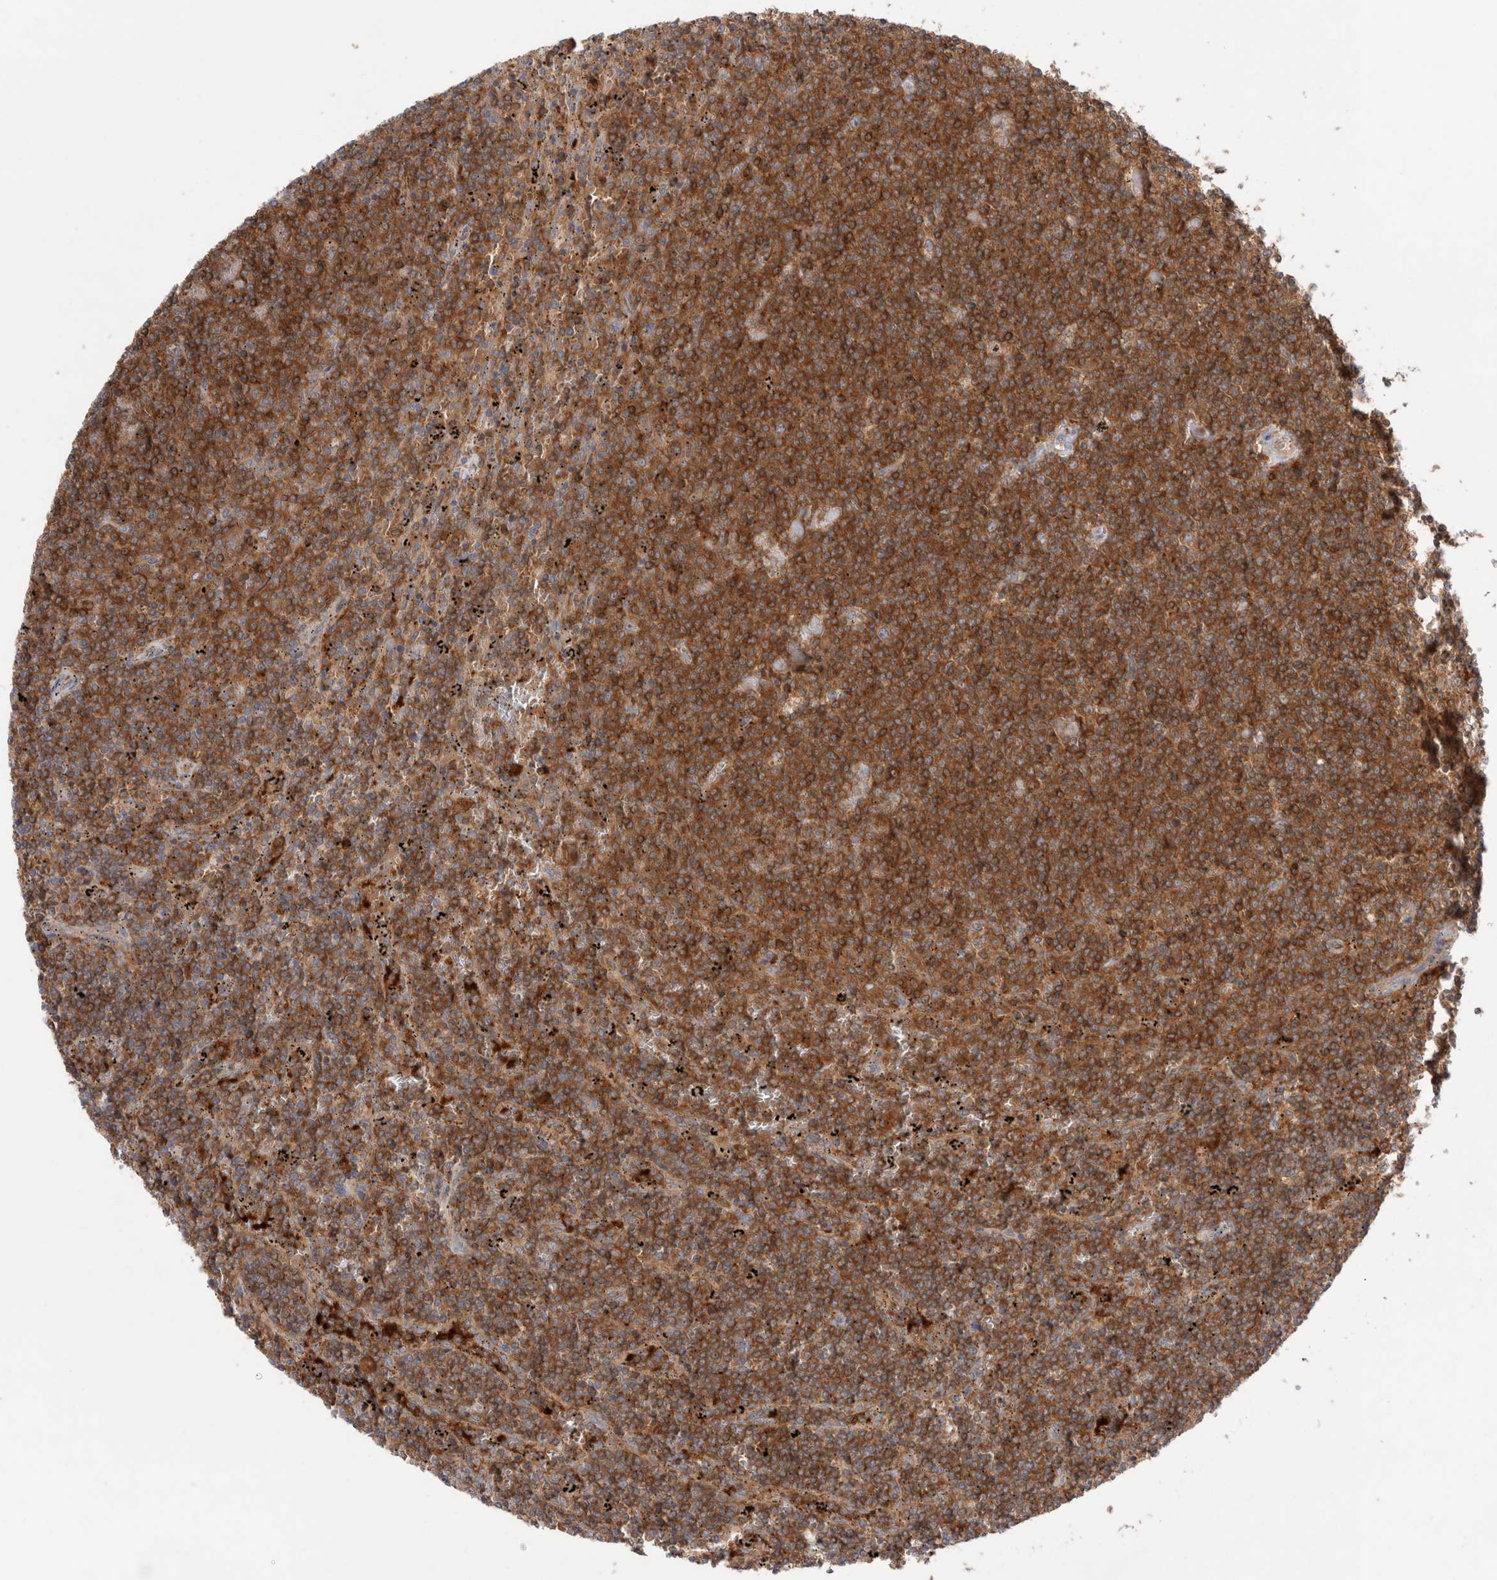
{"staining": {"intensity": "strong", "quantity": ">75%", "location": "cytoplasmic/membranous"}, "tissue": "lymphoma", "cell_type": "Tumor cells", "image_type": "cancer", "snomed": [{"axis": "morphology", "description": "Malignant lymphoma, non-Hodgkin's type, Low grade"}, {"axis": "topography", "description": "Spleen"}], "caption": "Protein expression analysis of low-grade malignant lymphoma, non-Hodgkin's type shows strong cytoplasmic/membranous positivity in about >75% of tumor cells.", "gene": "KLHL14", "patient": {"sex": "female", "age": 50}}